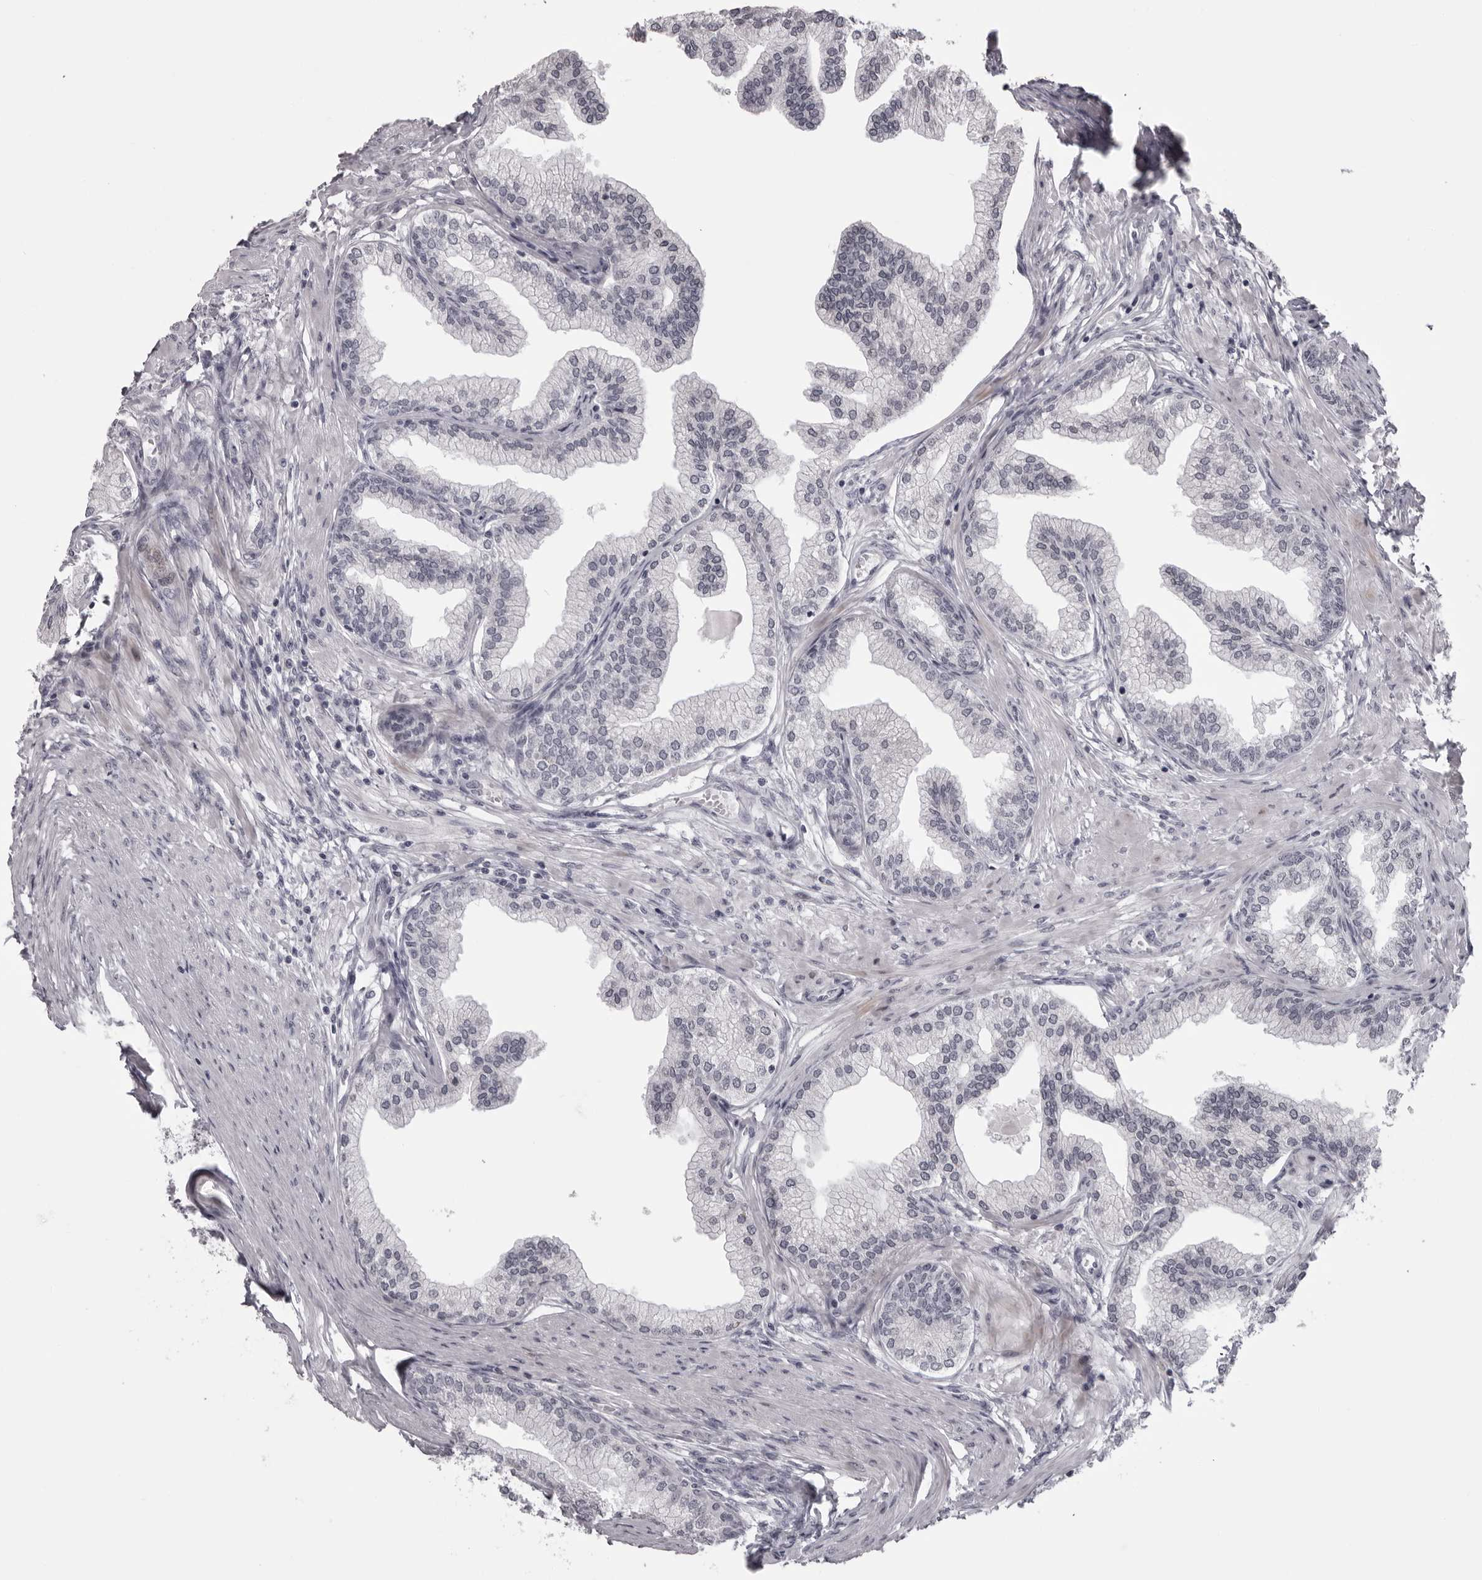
{"staining": {"intensity": "negative", "quantity": "none", "location": "none"}, "tissue": "prostate", "cell_type": "Glandular cells", "image_type": "normal", "snomed": [{"axis": "morphology", "description": "Normal tissue, NOS"}, {"axis": "morphology", "description": "Urothelial carcinoma, Low grade"}, {"axis": "topography", "description": "Urinary bladder"}, {"axis": "topography", "description": "Prostate"}], "caption": "Immunohistochemistry of normal human prostate exhibits no positivity in glandular cells. (DAB (3,3'-diaminobenzidine) immunohistochemistry (IHC) with hematoxylin counter stain).", "gene": "HELZ", "patient": {"sex": "male", "age": 60}}